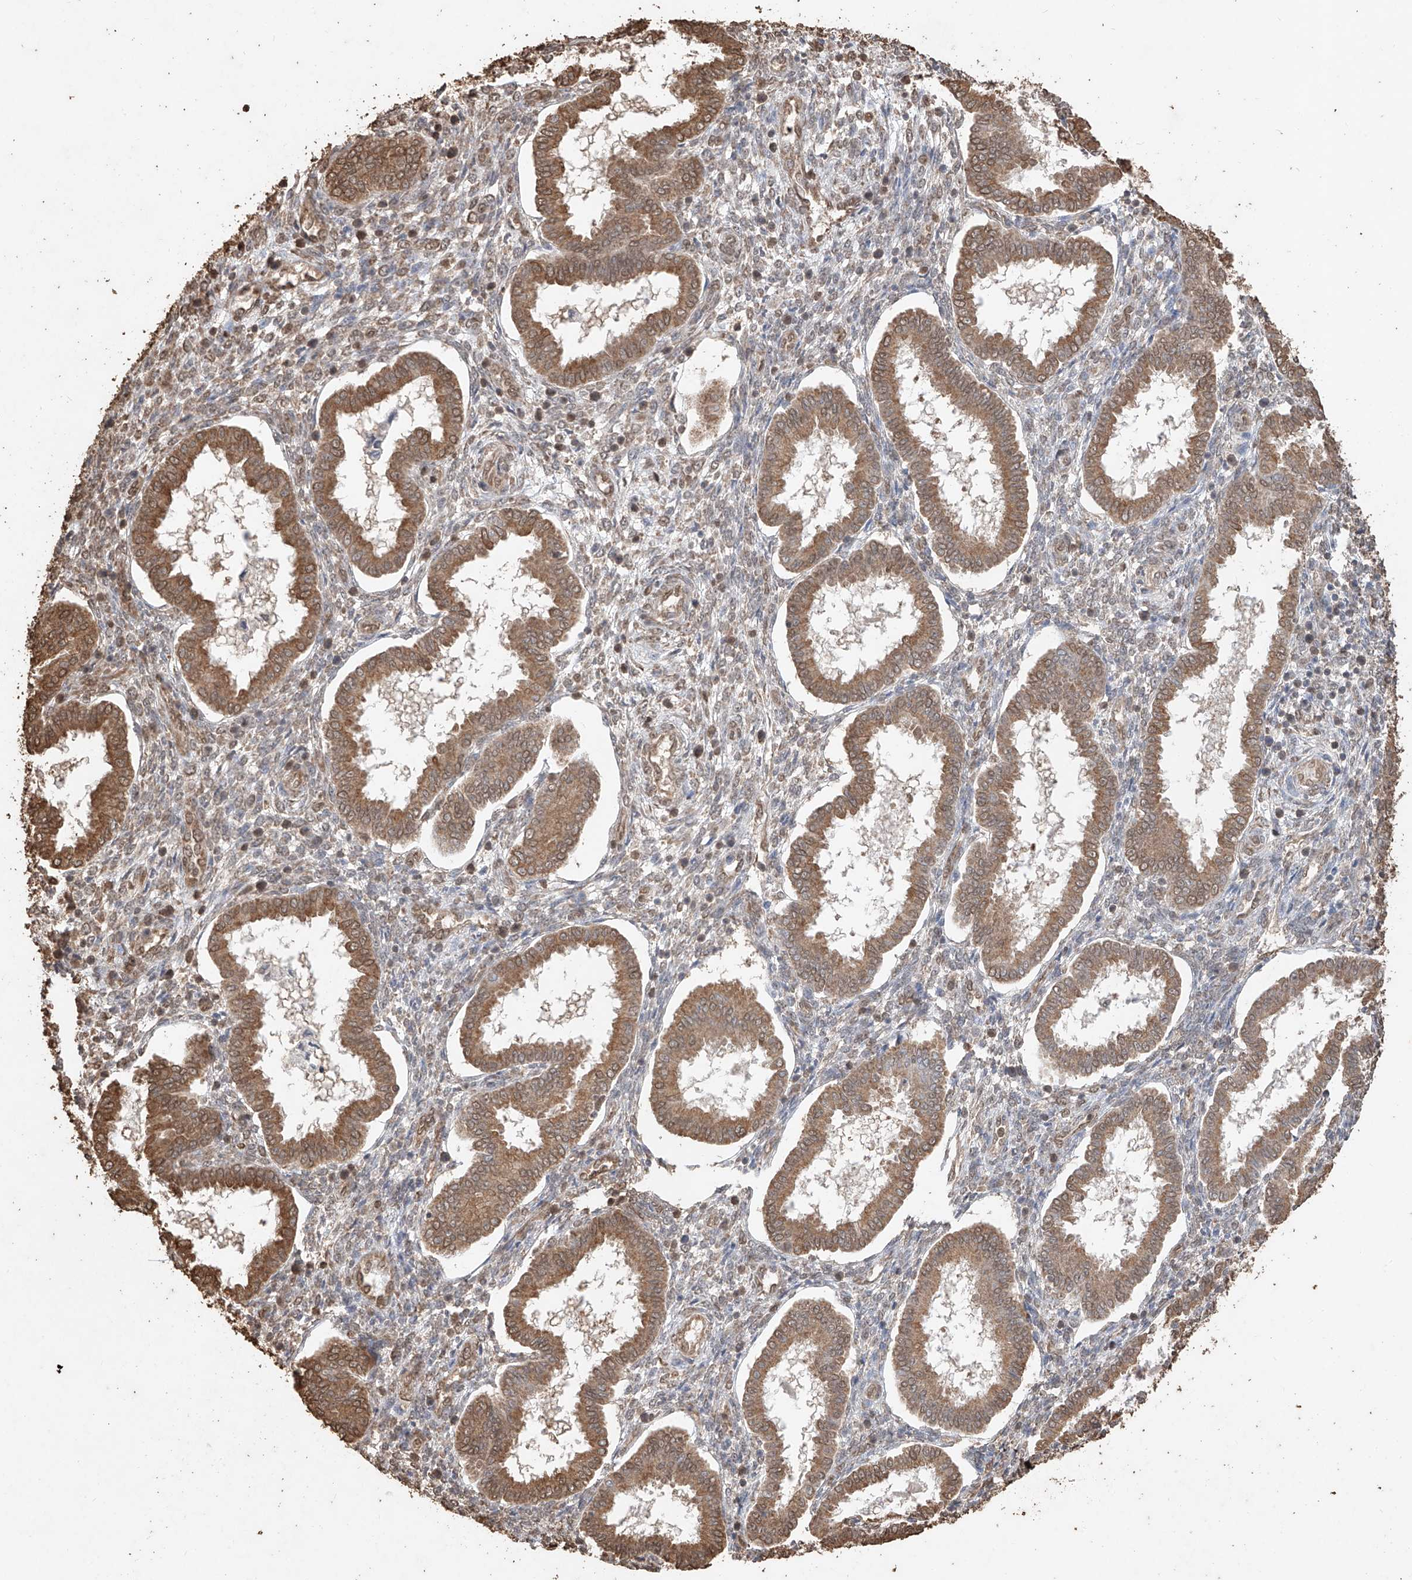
{"staining": {"intensity": "weak", "quantity": "<25%", "location": "cytoplasmic/membranous"}, "tissue": "endometrium", "cell_type": "Cells in endometrial stroma", "image_type": "normal", "snomed": [{"axis": "morphology", "description": "Normal tissue, NOS"}, {"axis": "topography", "description": "Endometrium"}], "caption": "The micrograph displays no staining of cells in endometrial stroma in unremarkable endometrium. (DAB immunohistochemistry (IHC) with hematoxylin counter stain).", "gene": "ELOVL1", "patient": {"sex": "female", "age": 24}}